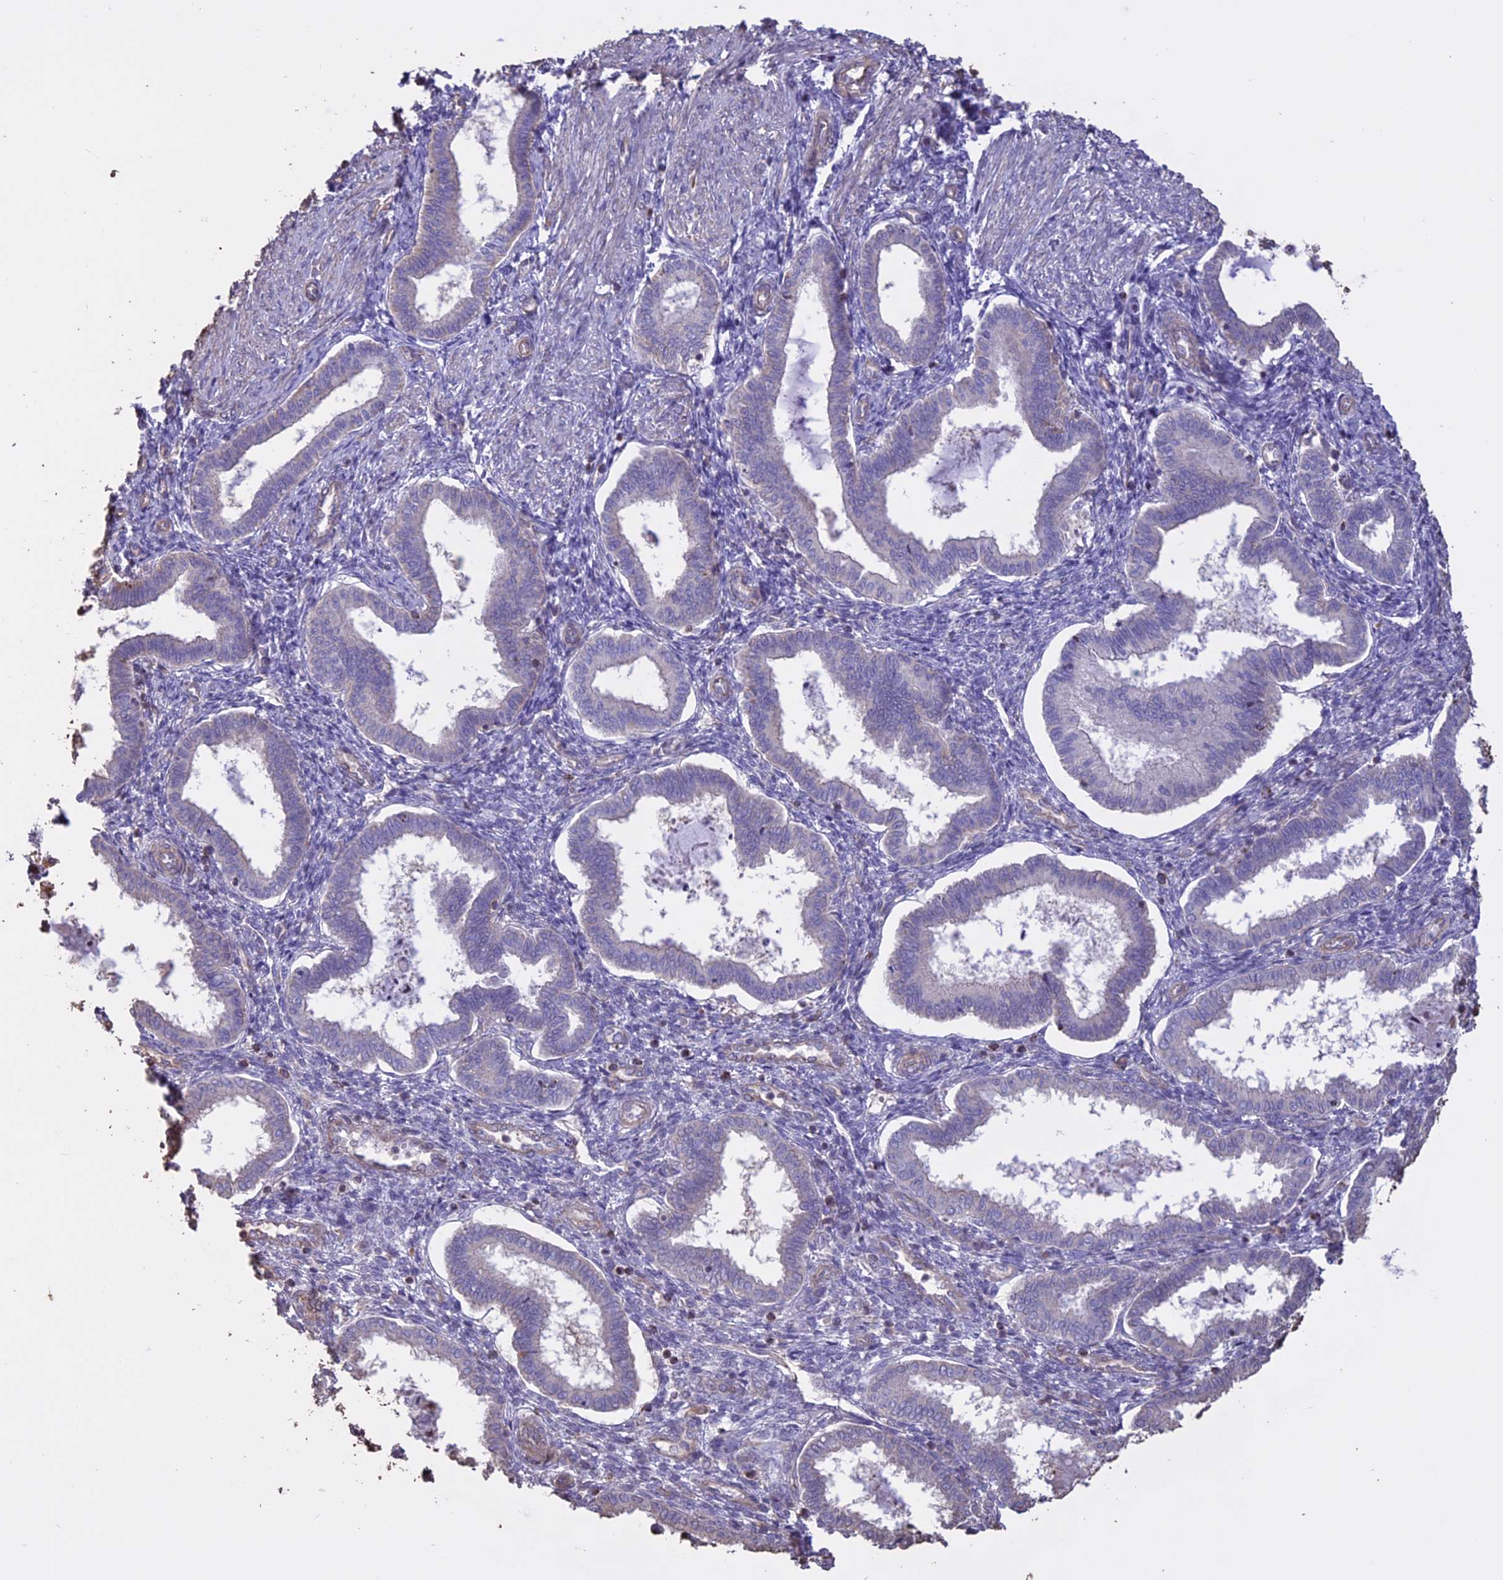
{"staining": {"intensity": "weak", "quantity": "<25%", "location": "cytoplasmic/membranous"}, "tissue": "endometrium", "cell_type": "Cells in endometrial stroma", "image_type": "normal", "snomed": [{"axis": "morphology", "description": "Normal tissue, NOS"}, {"axis": "topography", "description": "Endometrium"}], "caption": "This is an IHC histopathology image of benign human endometrium. There is no staining in cells in endometrial stroma.", "gene": "CCDC148", "patient": {"sex": "female", "age": 24}}